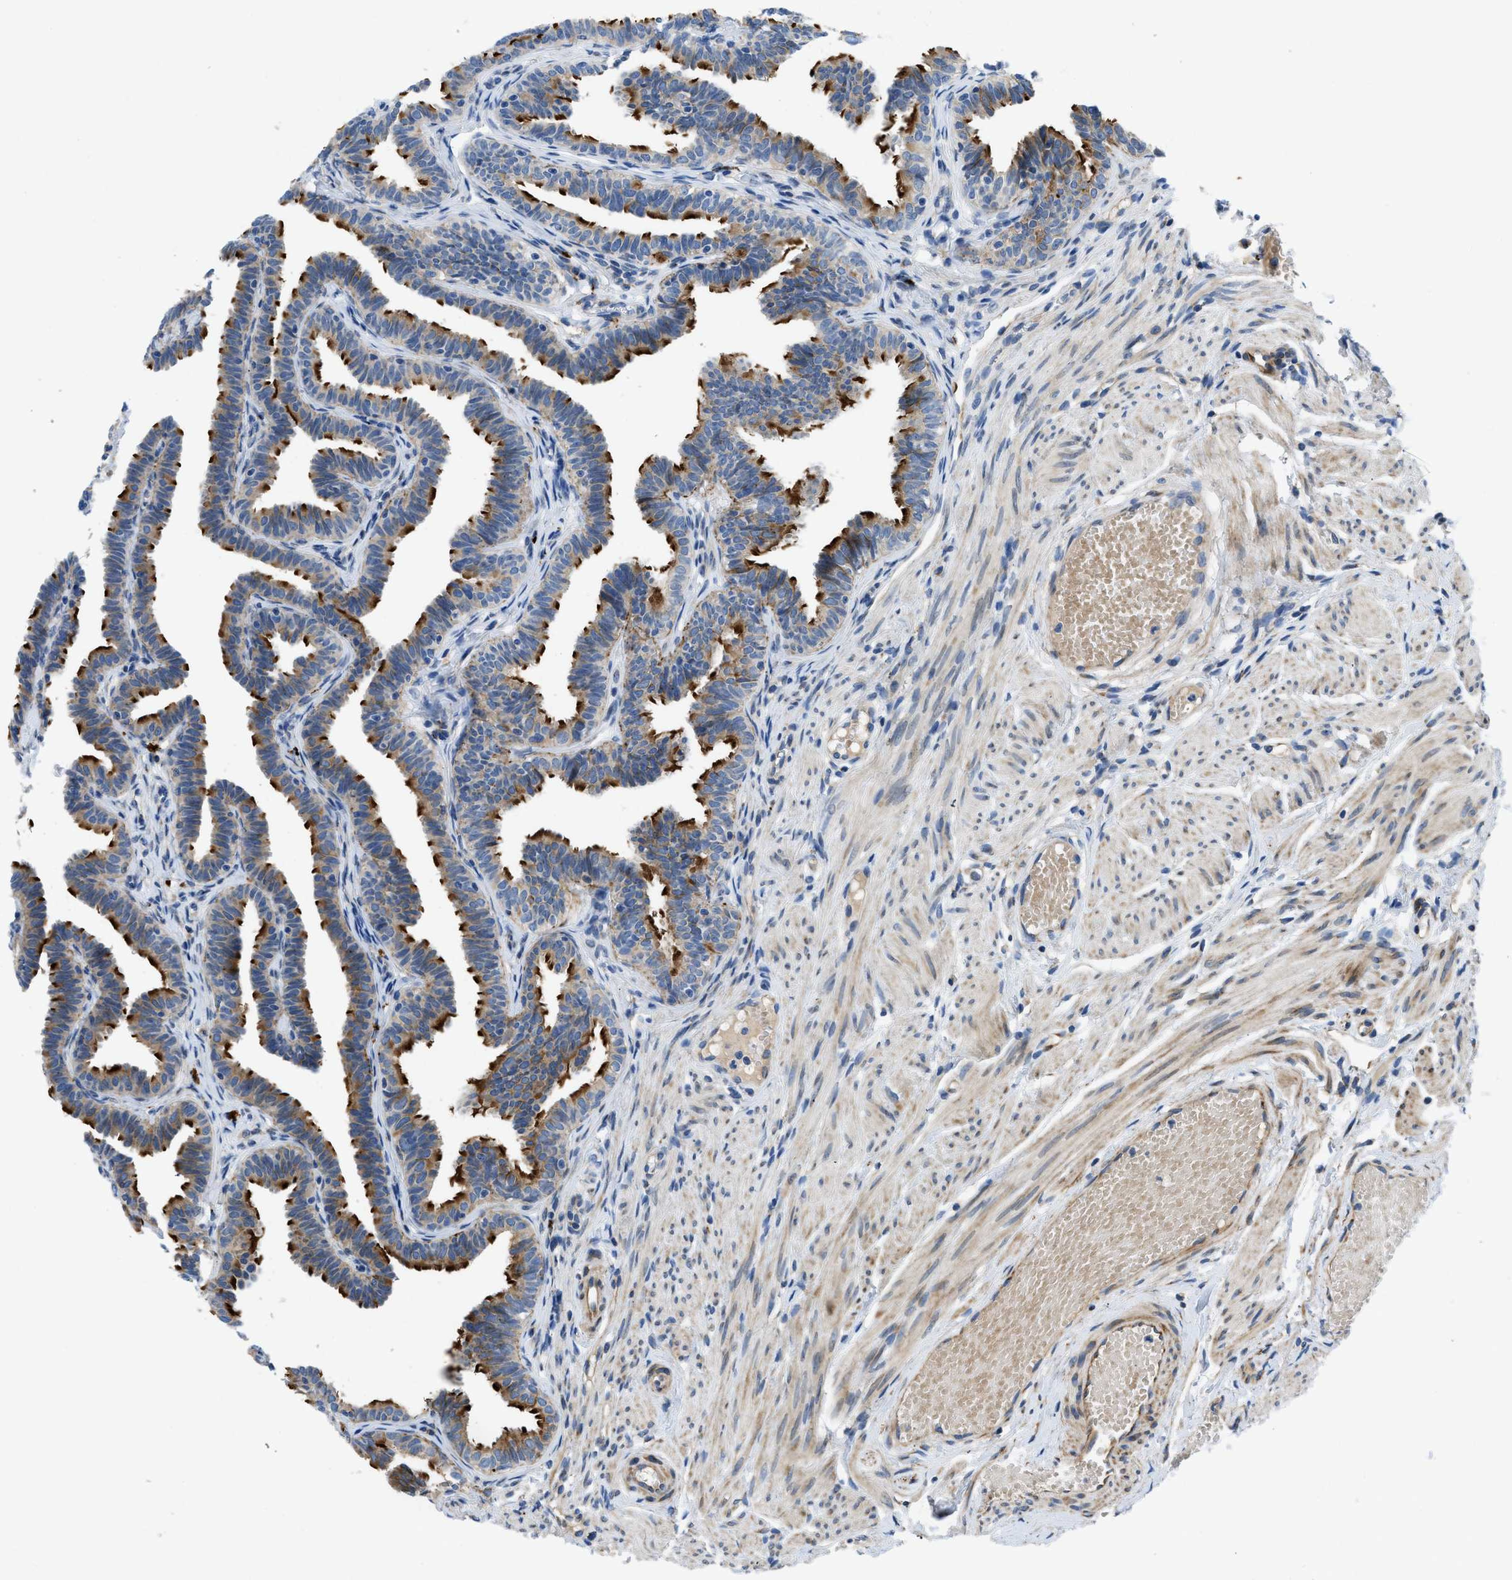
{"staining": {"intensity": "strong", "quantity": "25%-75%", "location": "cytoplasmic/membranous"}, "tissue": "fallopian tube", "cell_type": "Glandular cells", "image_type": "normal", "snomed": [{"axis": "morphology", "description": "Normal tissue, NOS"}, {"axis": "topography", "description": "Fallopian tube"}, {"axis": "topography", "description": "Ovary"}], "caption": "The image demonstrates staining of normal fallopian tube, revealing strong cytoplasmic/membranous protein positivity (brown color) within glandular cells. Nuclei are stained in blue.", "gene": "TMEM248", "patient": {"sex": "female", "age": 23}}